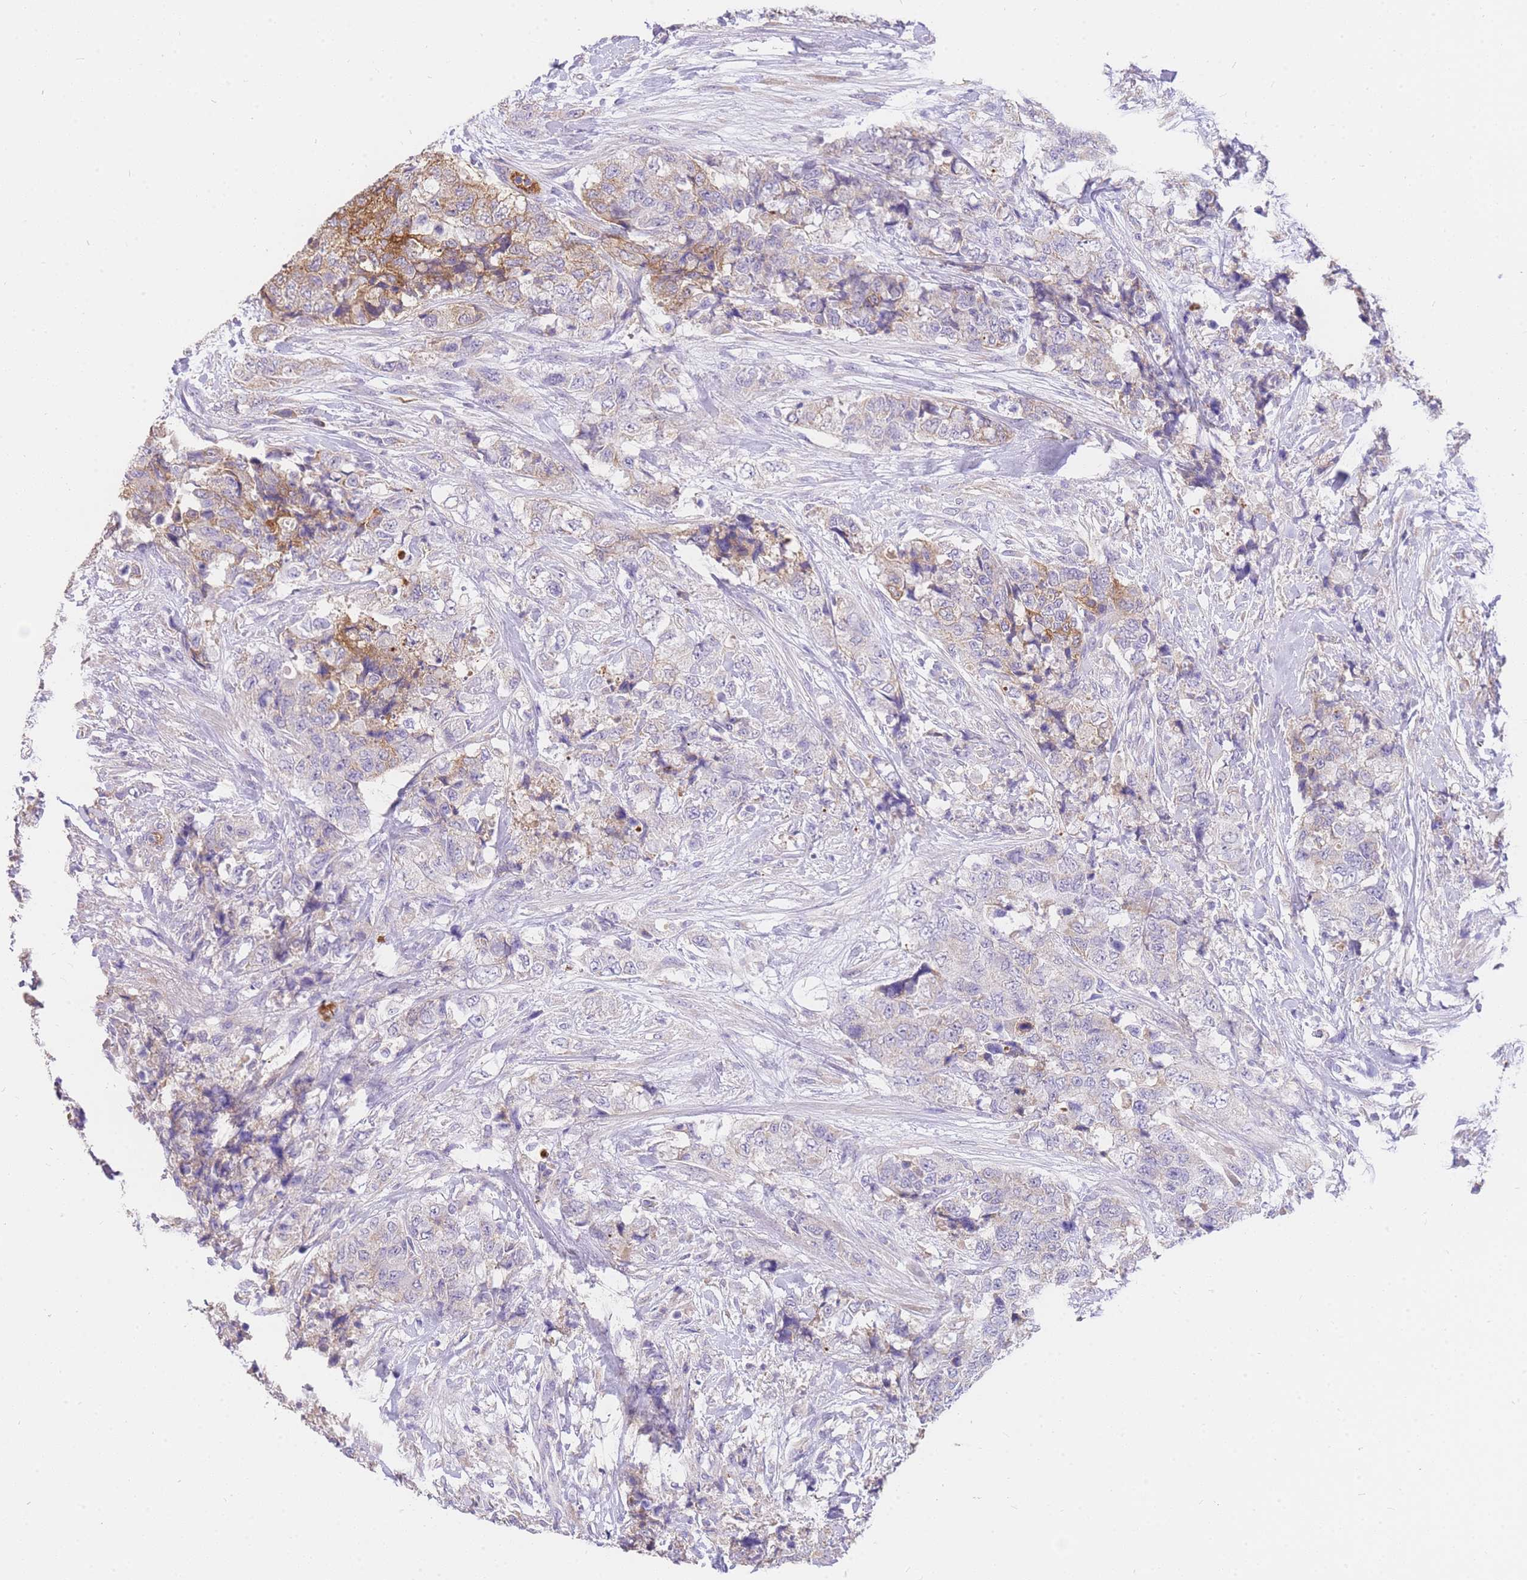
{"staining": {"intensity": "moderate", "quantity": "<25%", "location": "cytoplasmic/membranous"}, "tissue": "urothelial cancer", "cell_type": "Tumor cells", "image_type": "cancer", "snomed": [{"axis": "morphology", "description": "Urothelial carcinoma, High grade"}, {"axis": "topography", "description": "Urinary bladder"}], "caption": "Tumor cells demonstrate low levels of moderate cytoplasmic/membranous positivity in approximately <25% of cells in human urothelial cancer.", "gene": "C2orf88", "patient": {"sex": "female", "age": 78}}